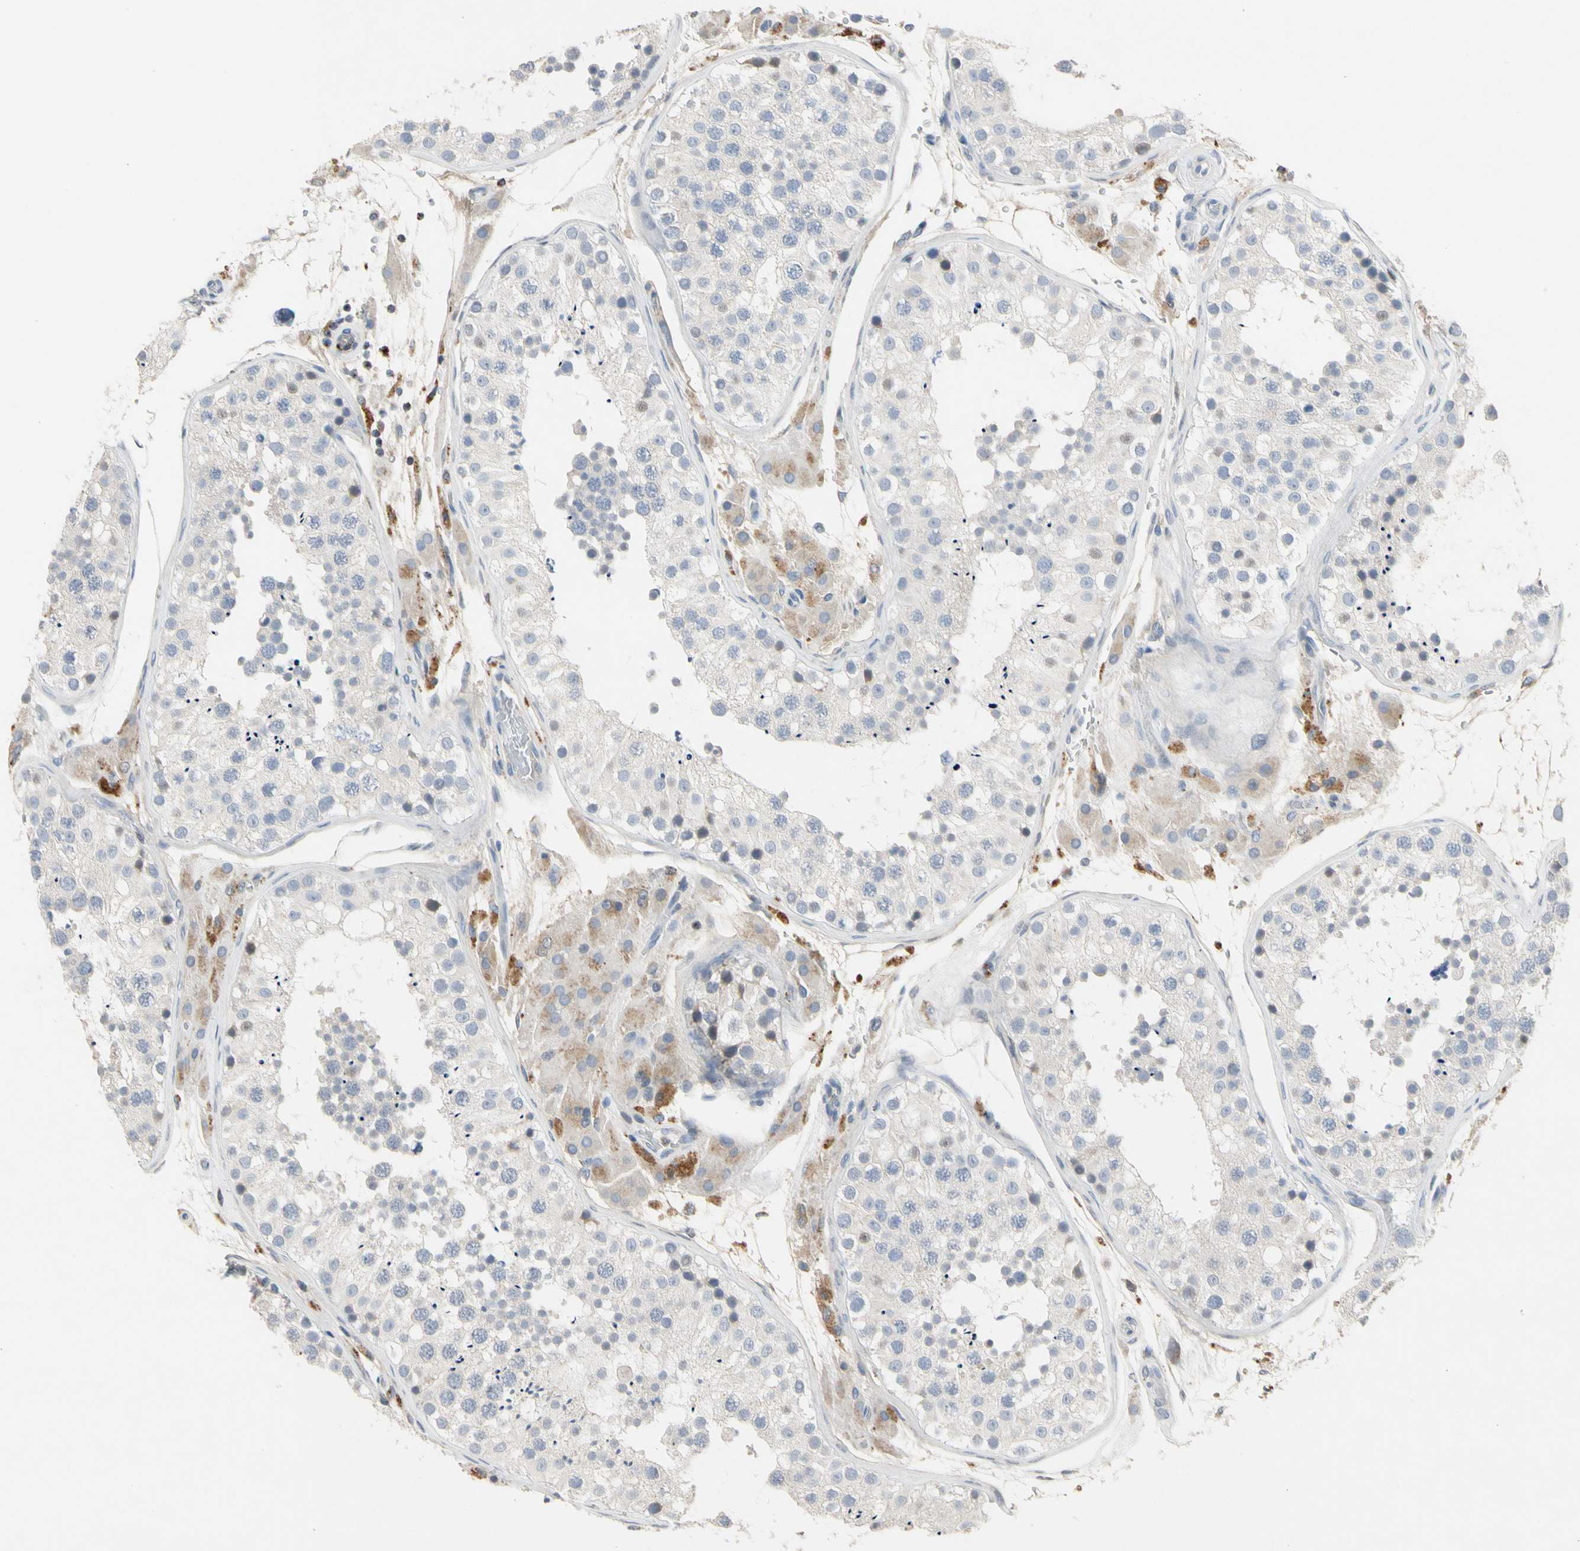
{"staining": {"intensity": "negative", "quantity": "none", "location": "none"}, "tissue": "testis", "cell_type": "Cells in seminiferous ducts", "image_type": "normal", "snomed": [{"axis": "morphology", "description": "Normal tissue, NOS"}, {"axis": "topography", "description": "Testis"}, {"axis": "topography", "description": "Epididymis"}], "caption": "High magnification brightfield microscopy of benign testis stained with DAB (3,3'-diaminobenzidine) (brown) and counterstained with hematoxylin (blue): cells in seminiferous ducts show no significant expression.", "gene": "ADA2", "patient": {"sex": "male", "age": 26}}